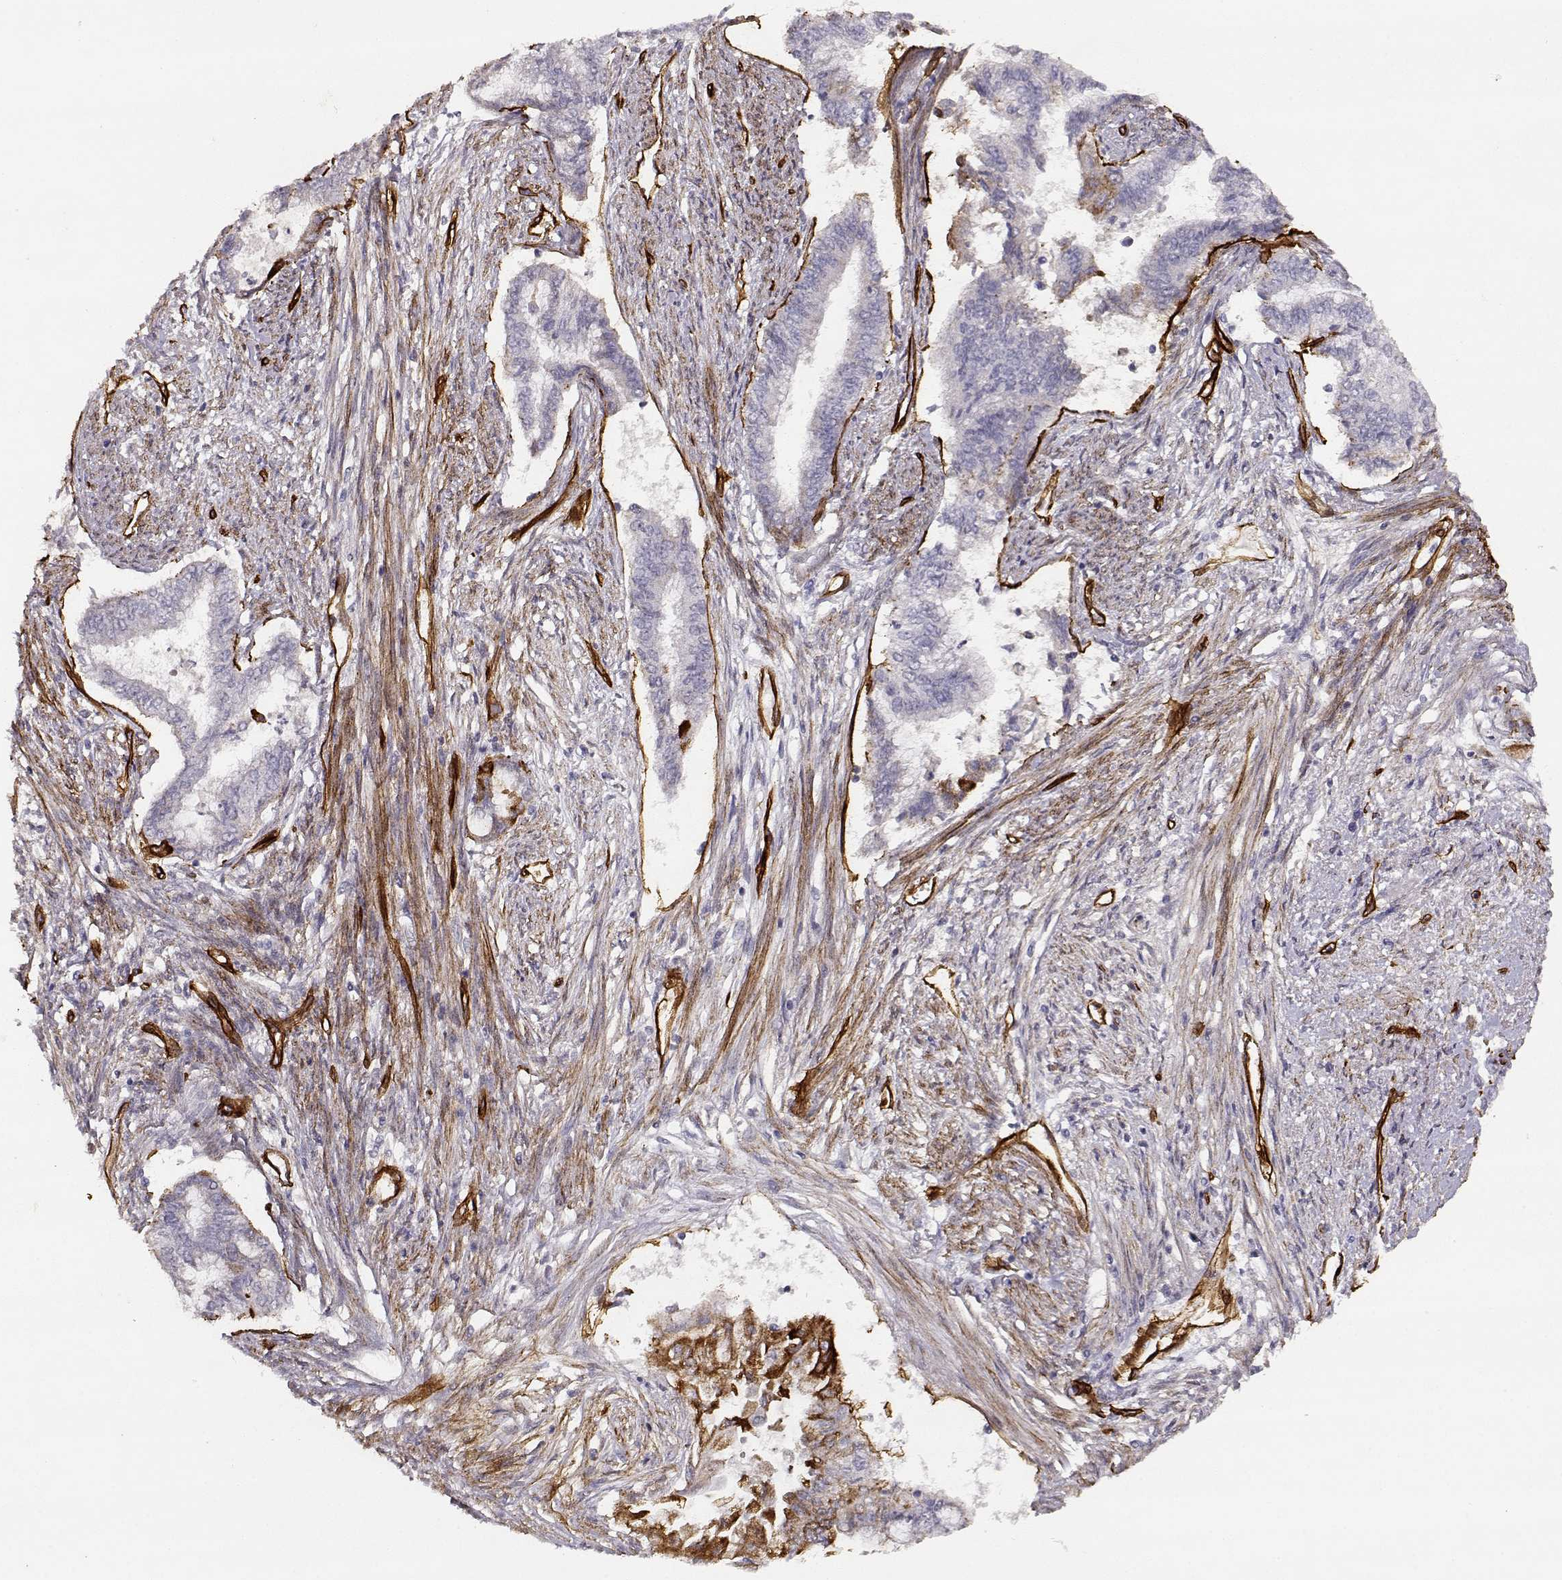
{"staining": {"intensity": "negative", "quantity": "none", "location": "none"}, "tissue": "endometrial cancer", "cell_type": "Tumor cells", "image_type": "cancer", "snomed": [{"axis": "morphology", "description": "Adenocarcinoma, NOS"}, {"axis": "topography", "description": "Endometrium"}], "caption": "This photomicrograph is of endometrial cancer (adenocarcinoma) stained with IHC to label a protein in brown with the nuclei are counter-stained blue. There is no expression in tumor cells.", "gene": "LAMC1", "patient": {"sex": "female", "age": 65}}